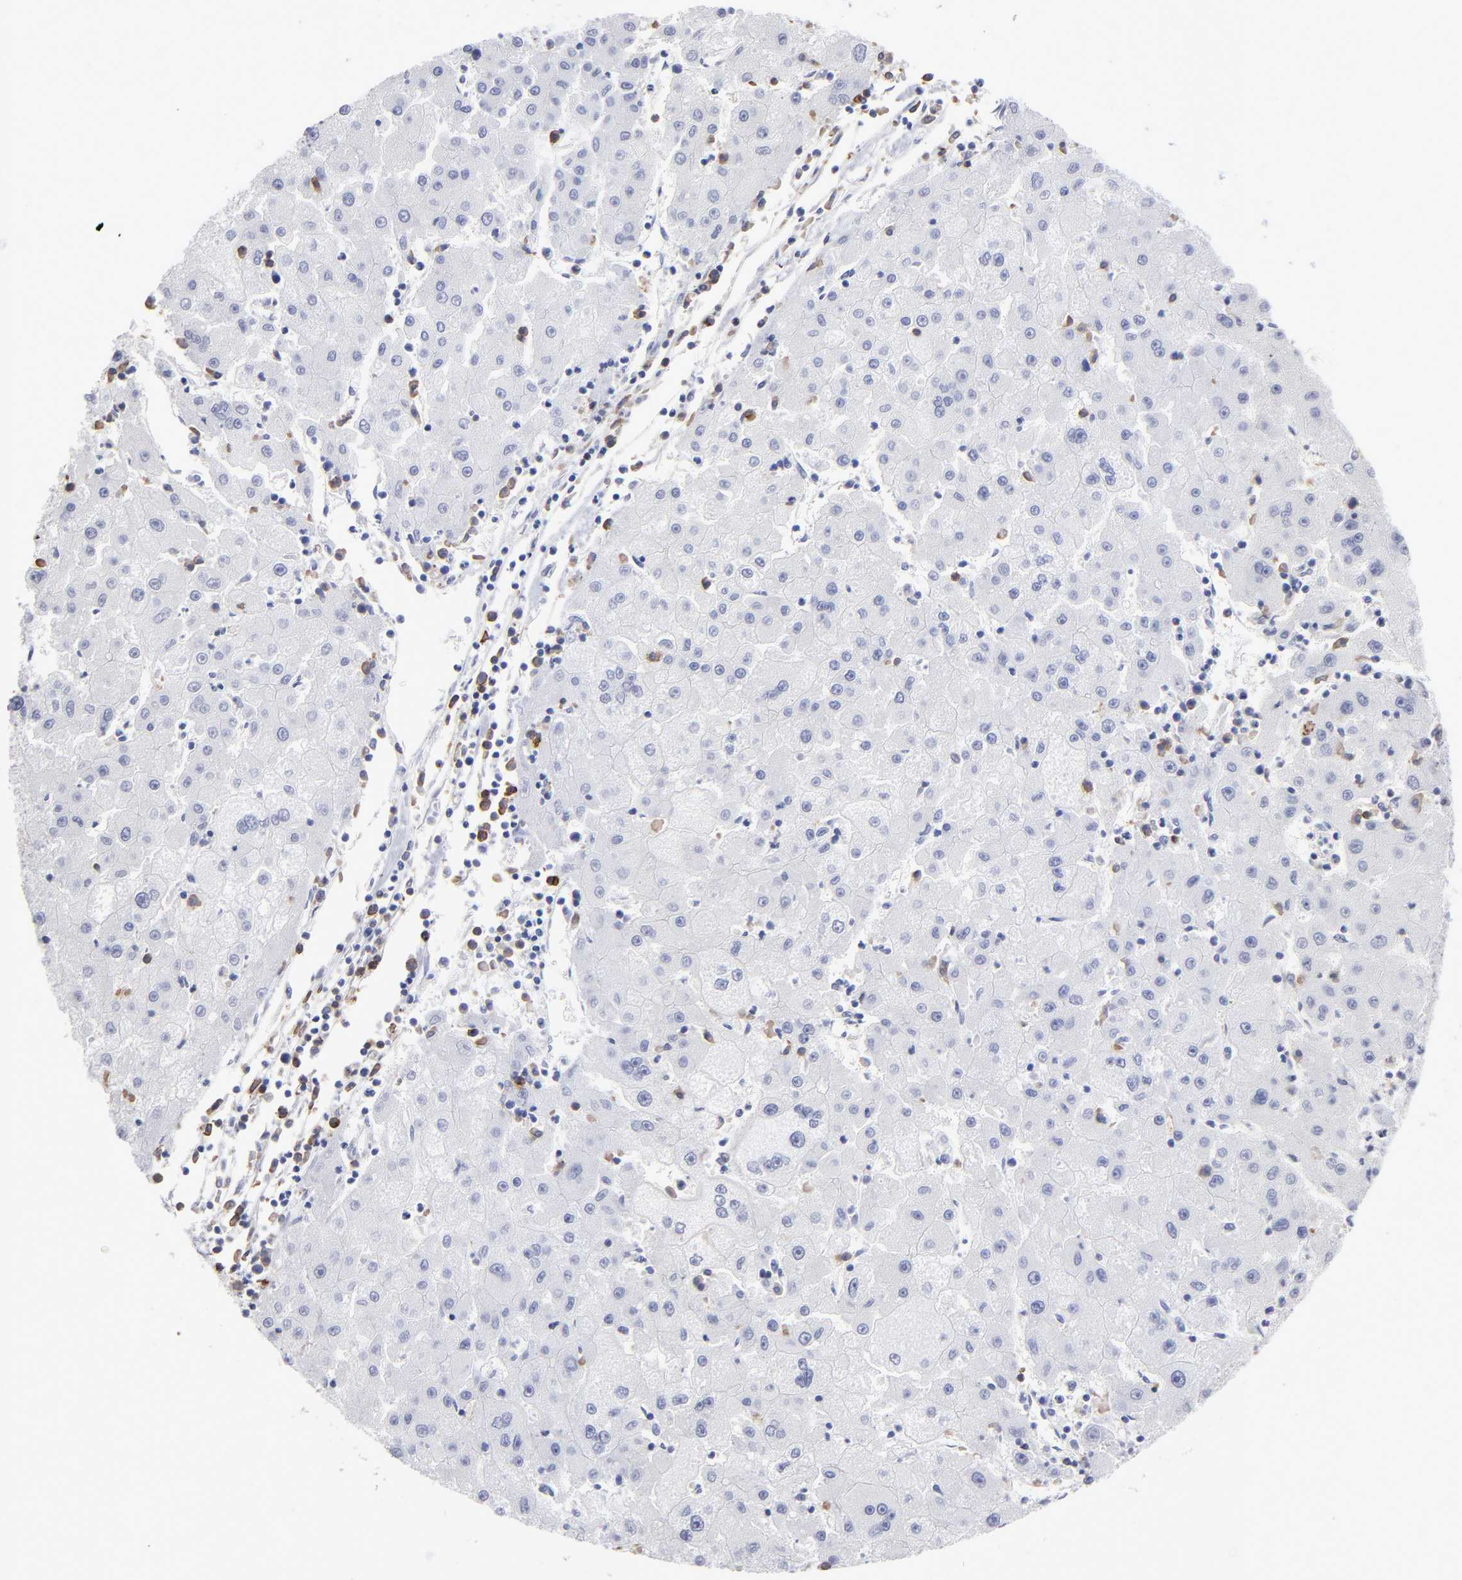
{"staining": {"intensity": "negative", "quantity": "none", "location": "none"}, "tissue": "liver cancer", "cell_type": "Tumor cells", "image_type": "cancer", "snomed": [{"axis": "morphology", "description": "Carcinoma, Hepatocellular, NOS"}, {"axis": "topography", "description": "Liver"}], "caption": "Immunohistochemistry (IHC) photomicrograph of neoplastic tissue: human hepatocellular carcinoma (liver) stained with DAB displays no significant protein positivity in tumor cells.", "gene": "LAT2", "patient": {"sex": "male", "age": 72}}